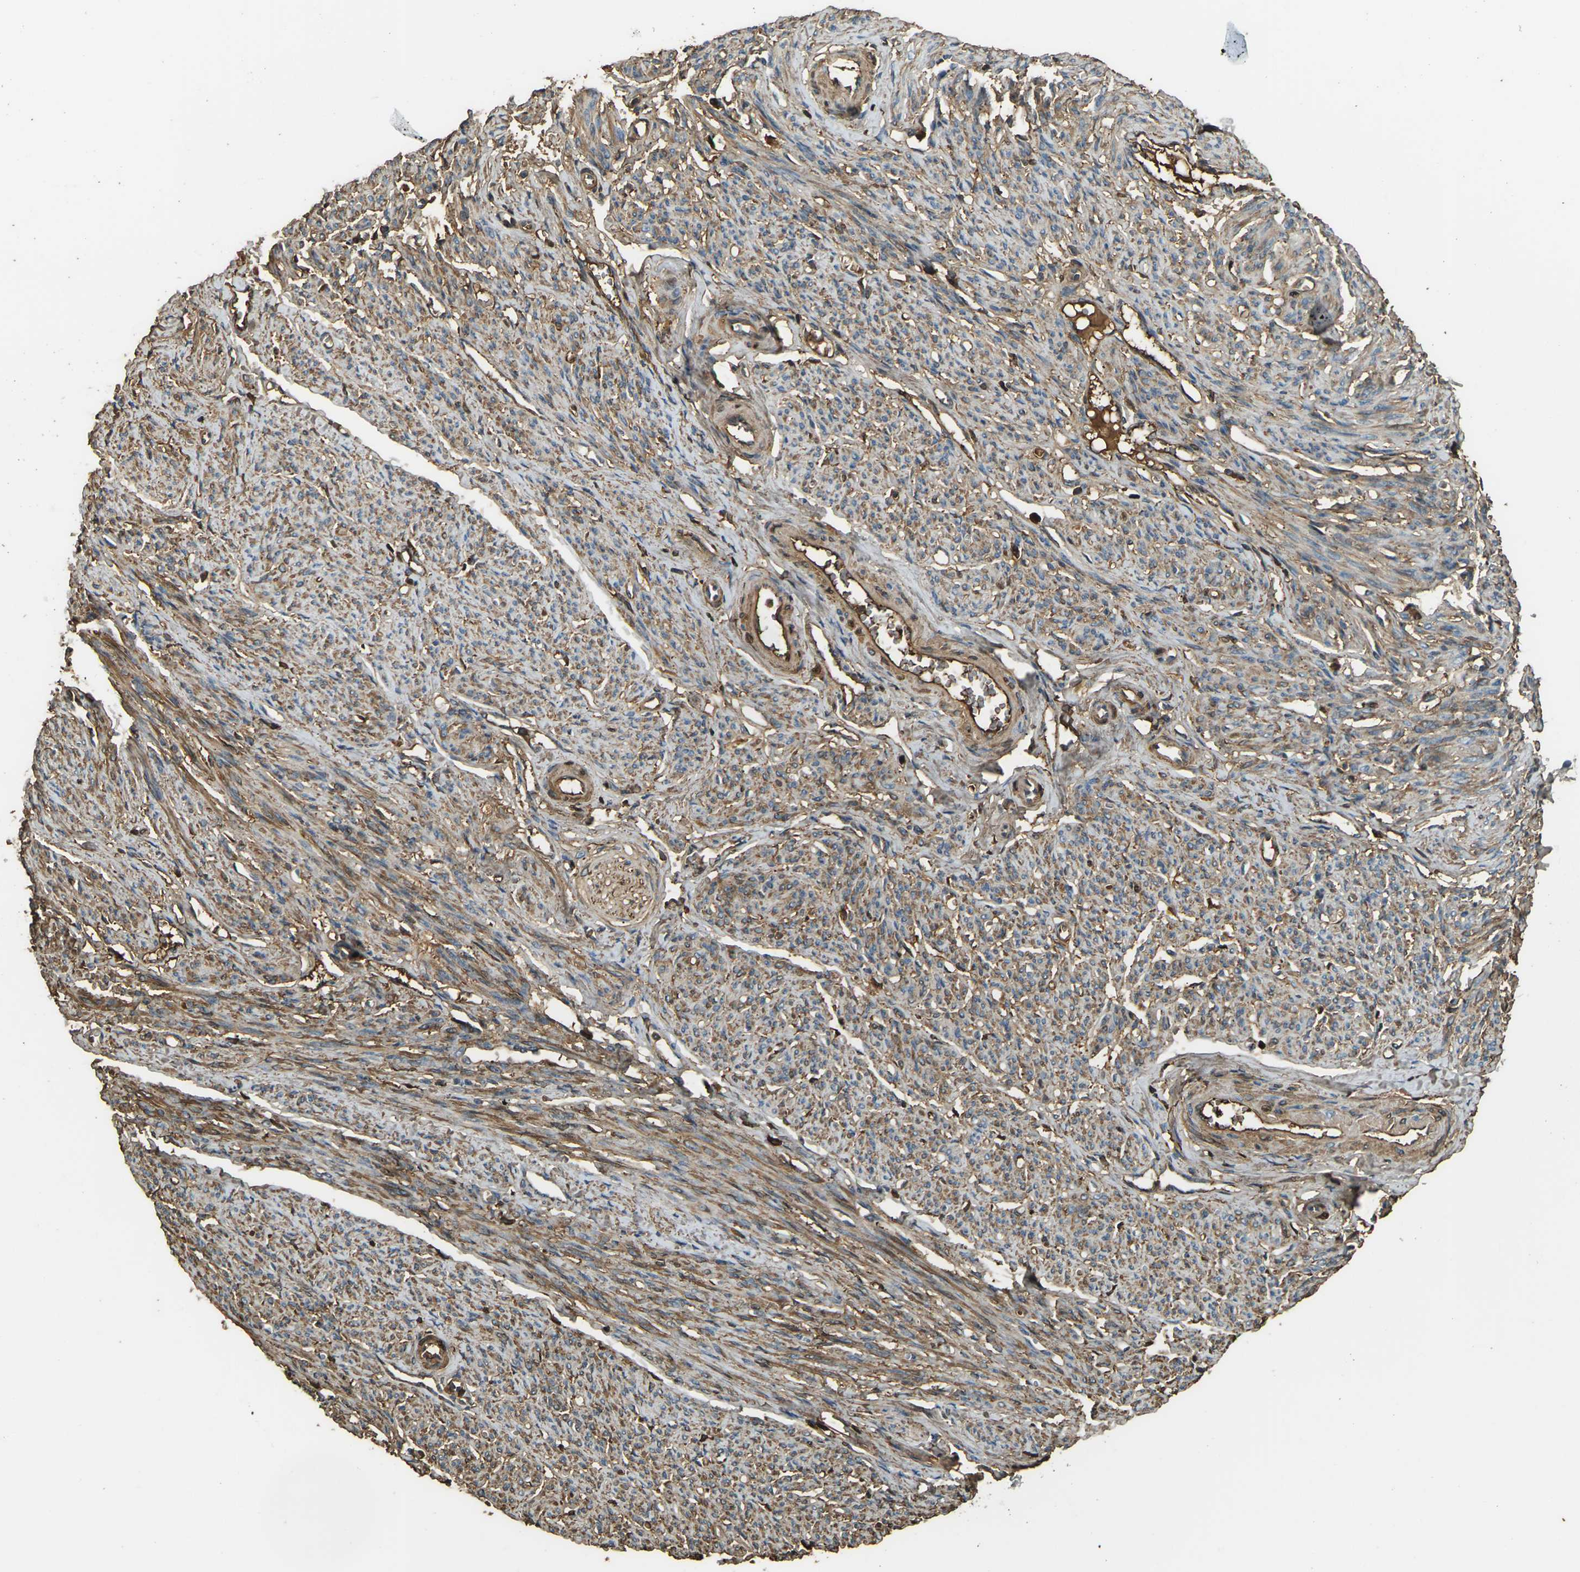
{"staining": {"intensity": "moderate", "quantity": "25%-75%", "location": "cytoplasmic/membranous"}, "tissue": "smooth muscle", "cell_type": "Smooth muscle cells", "image_type": "normal", "snomed": [{"axis": "morphology", "description": "Normal tissue, NOS"}, {"axis": "topography", "description": "Smooth muscle"}], "caption": "Smooth muscle stained for a protein shows moderate cytoplasmic/membranous positivity in smooth muscle cells. (DAB IHC, brown staining for protein, blue staining for nuclei).", "gene": "CYP1B1", "patient": {"sex": "female", "age": 65}}